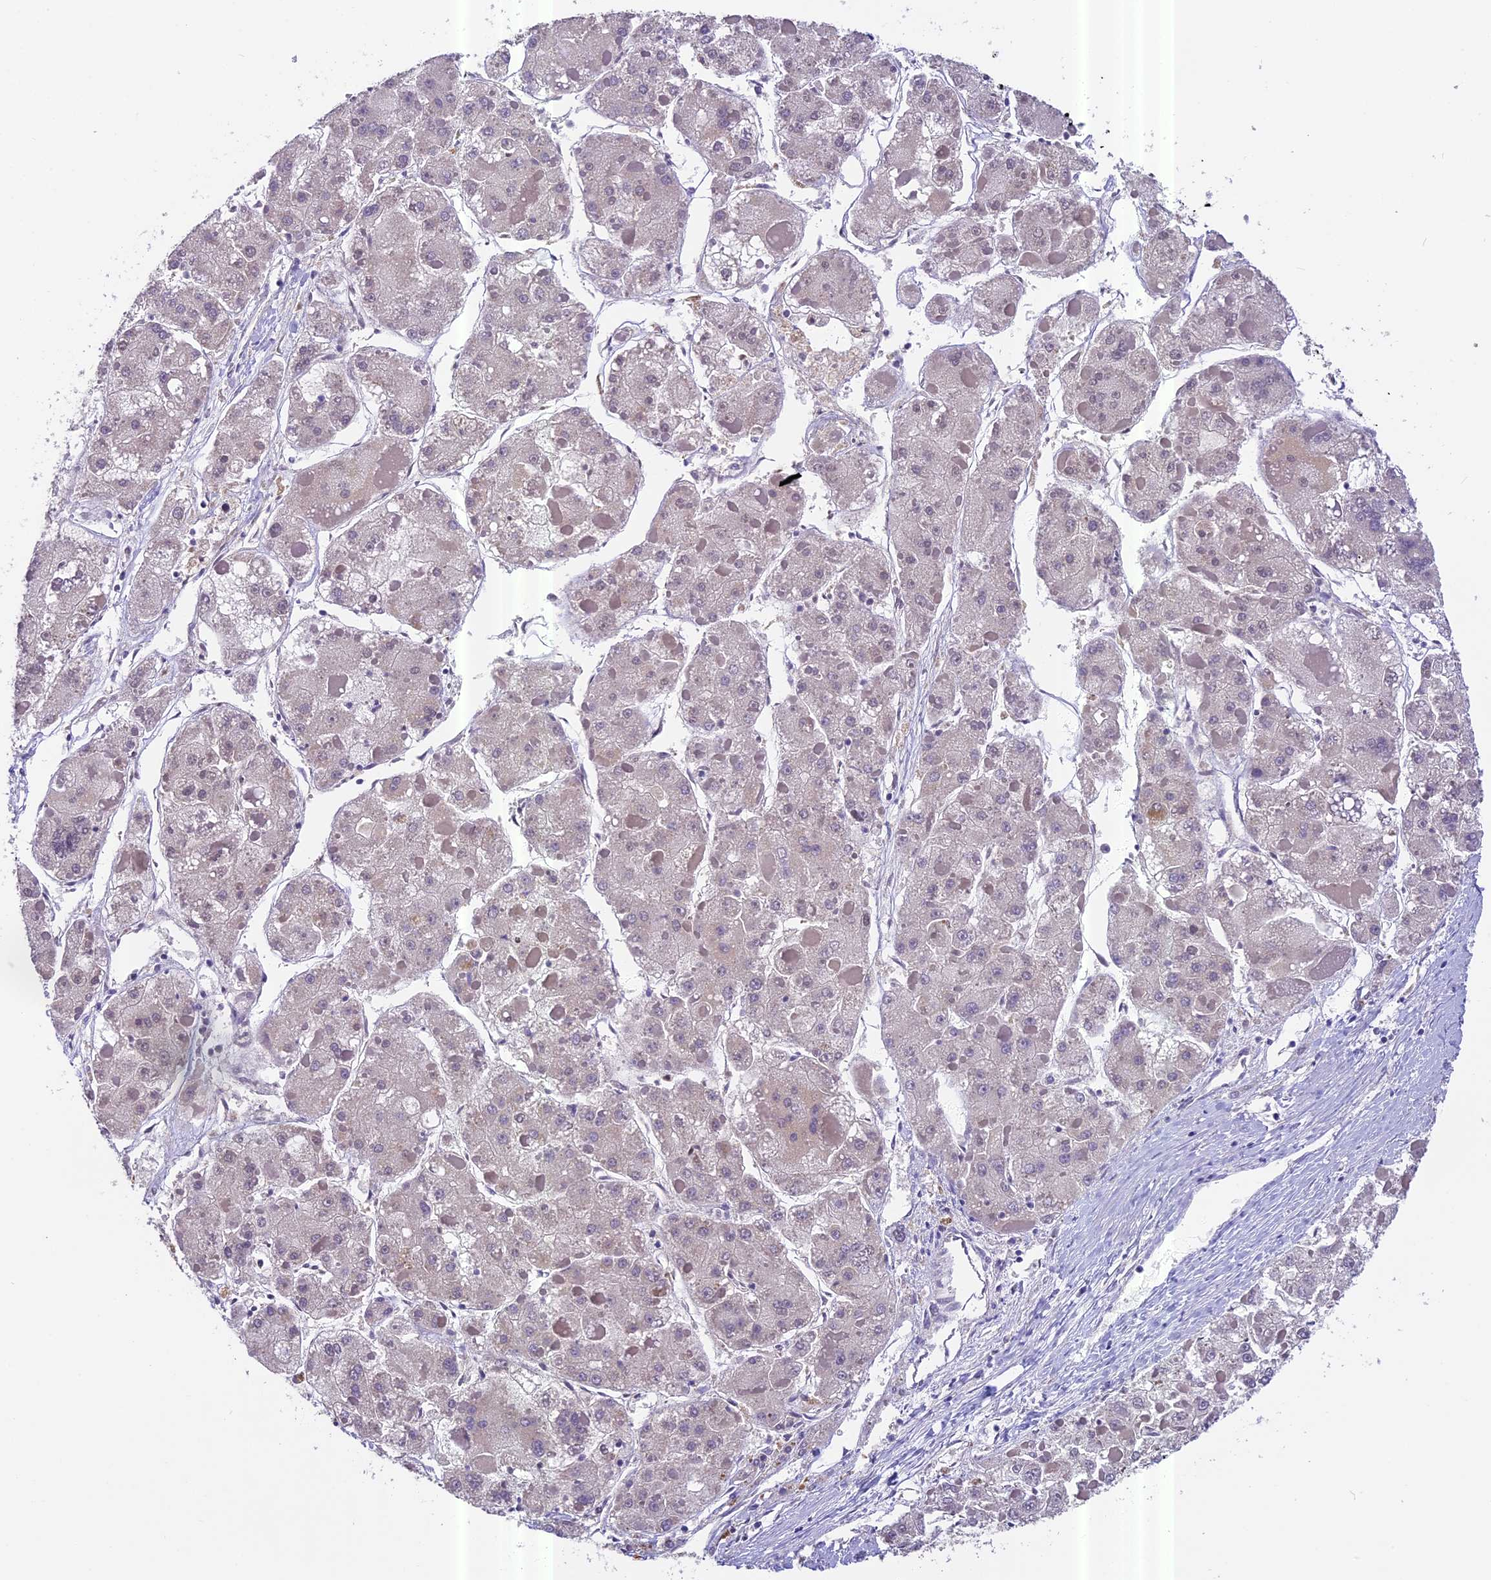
{"staining": {"intensity": "negative", "quantity": "none", "location": "none"}, "tissue": "liver cancer", "cell_type": "Tumor cells", "image_type": "cancer", "snomed": [{"axis": "morphology", "description": "Carcinoma, Hepatocellular, NOS"}, {"axis": "topography", "description": "Liver"}], "caption": "Image shows no significant protein staining in tumor cells of liver cancer. (DAB immunohistochemistry (IHC) with hematoxylin counter stain).", "gene": "MGME1", "patient": {"sex": "female", "age": 73}}